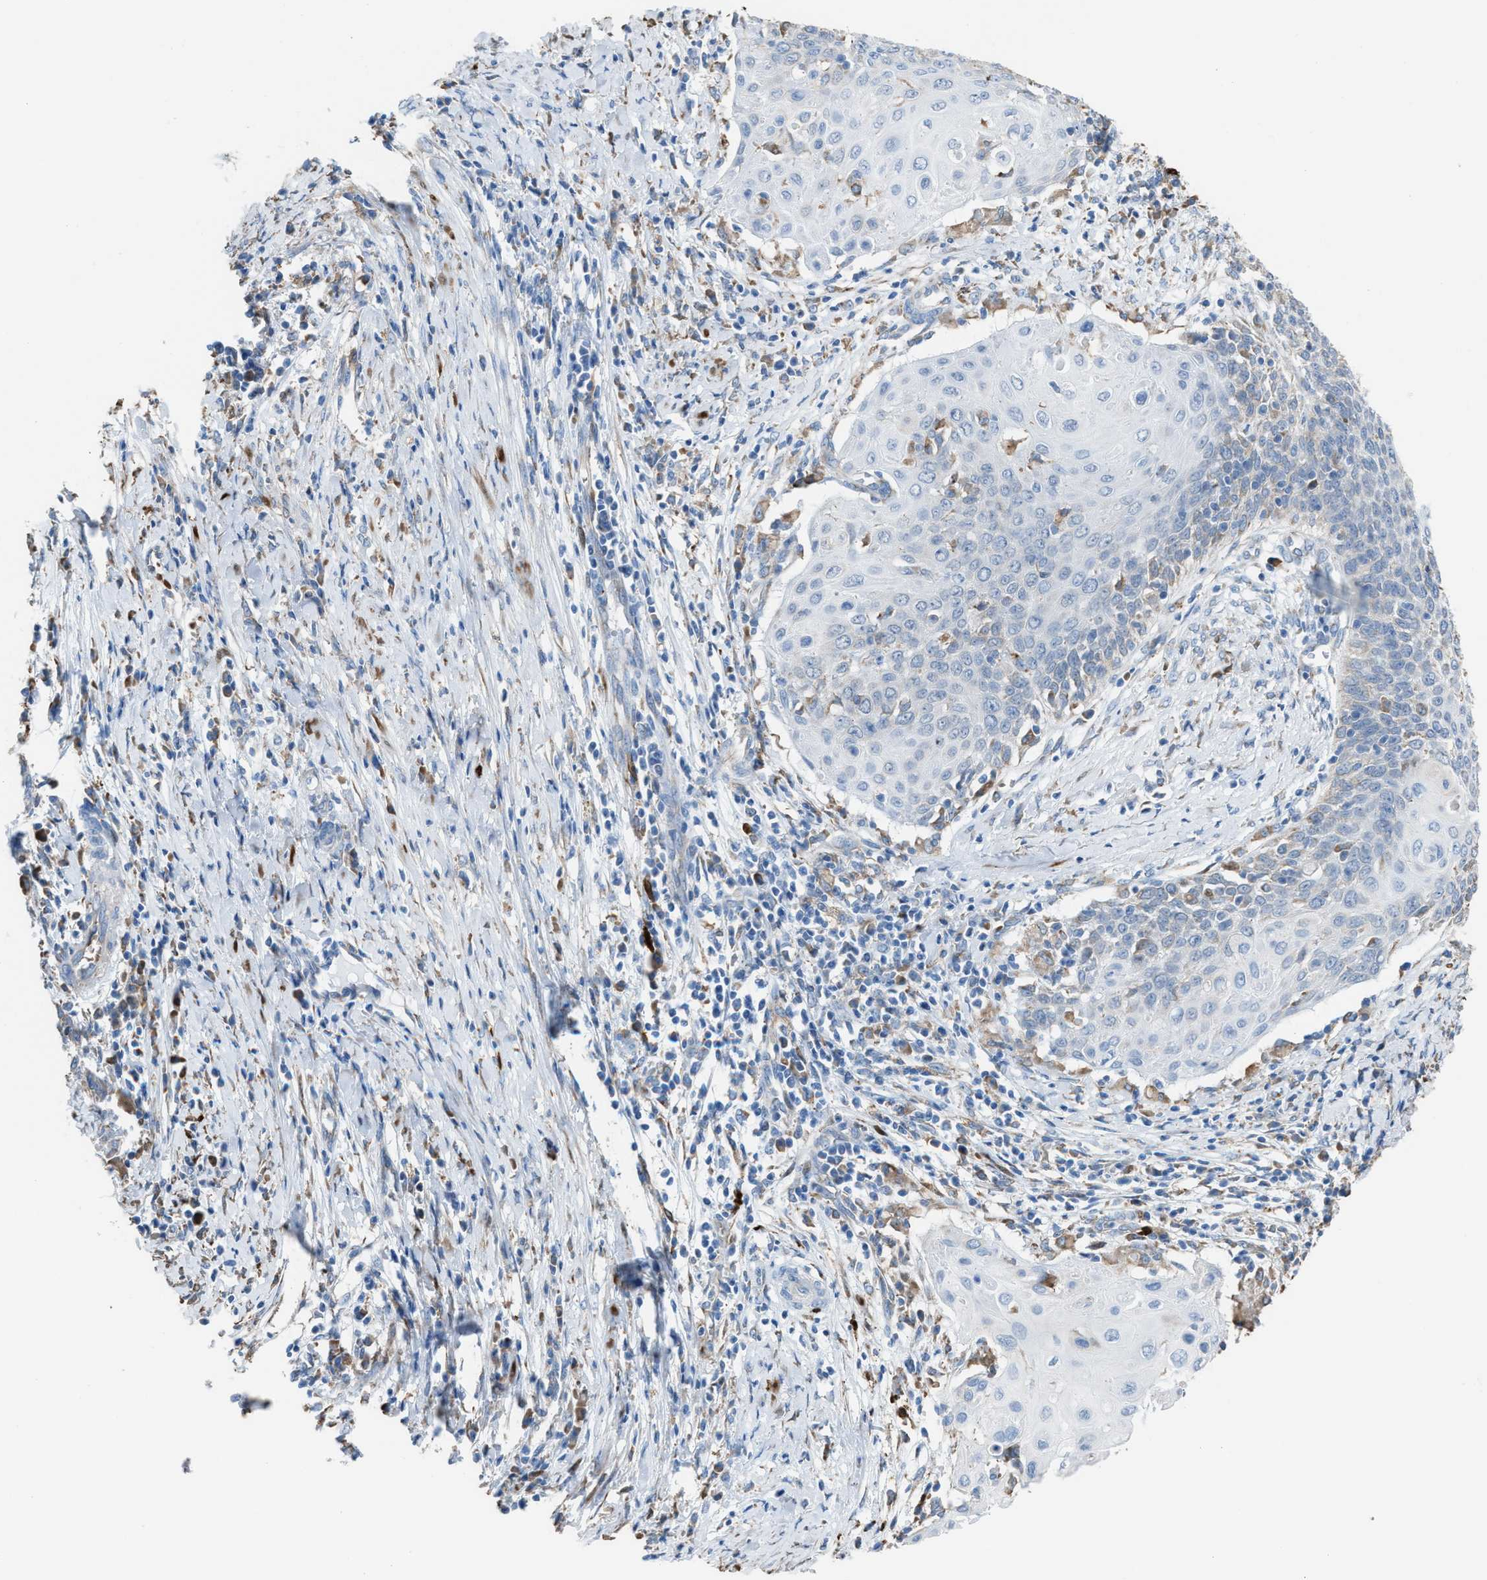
{"staining": {"intensity": "weak", "quantity": "<25%", "location": "cytoplasmic/membranous"}, "tissue": "cervical cancer", "cell_type": "Tumor cells", "image_type": "cancer", "snomed": [{"axis": "morphology", "description": "Squamous cell carcinoma, NOS"}, {"axis": "topography", "description": "Cervix"}], "caption": "Tumor cells are negative for protein expression in human cervical cancer (squamous cell carcinoma).", "gene": "CA3", "patient": {"sex": "female", "age": 39}}